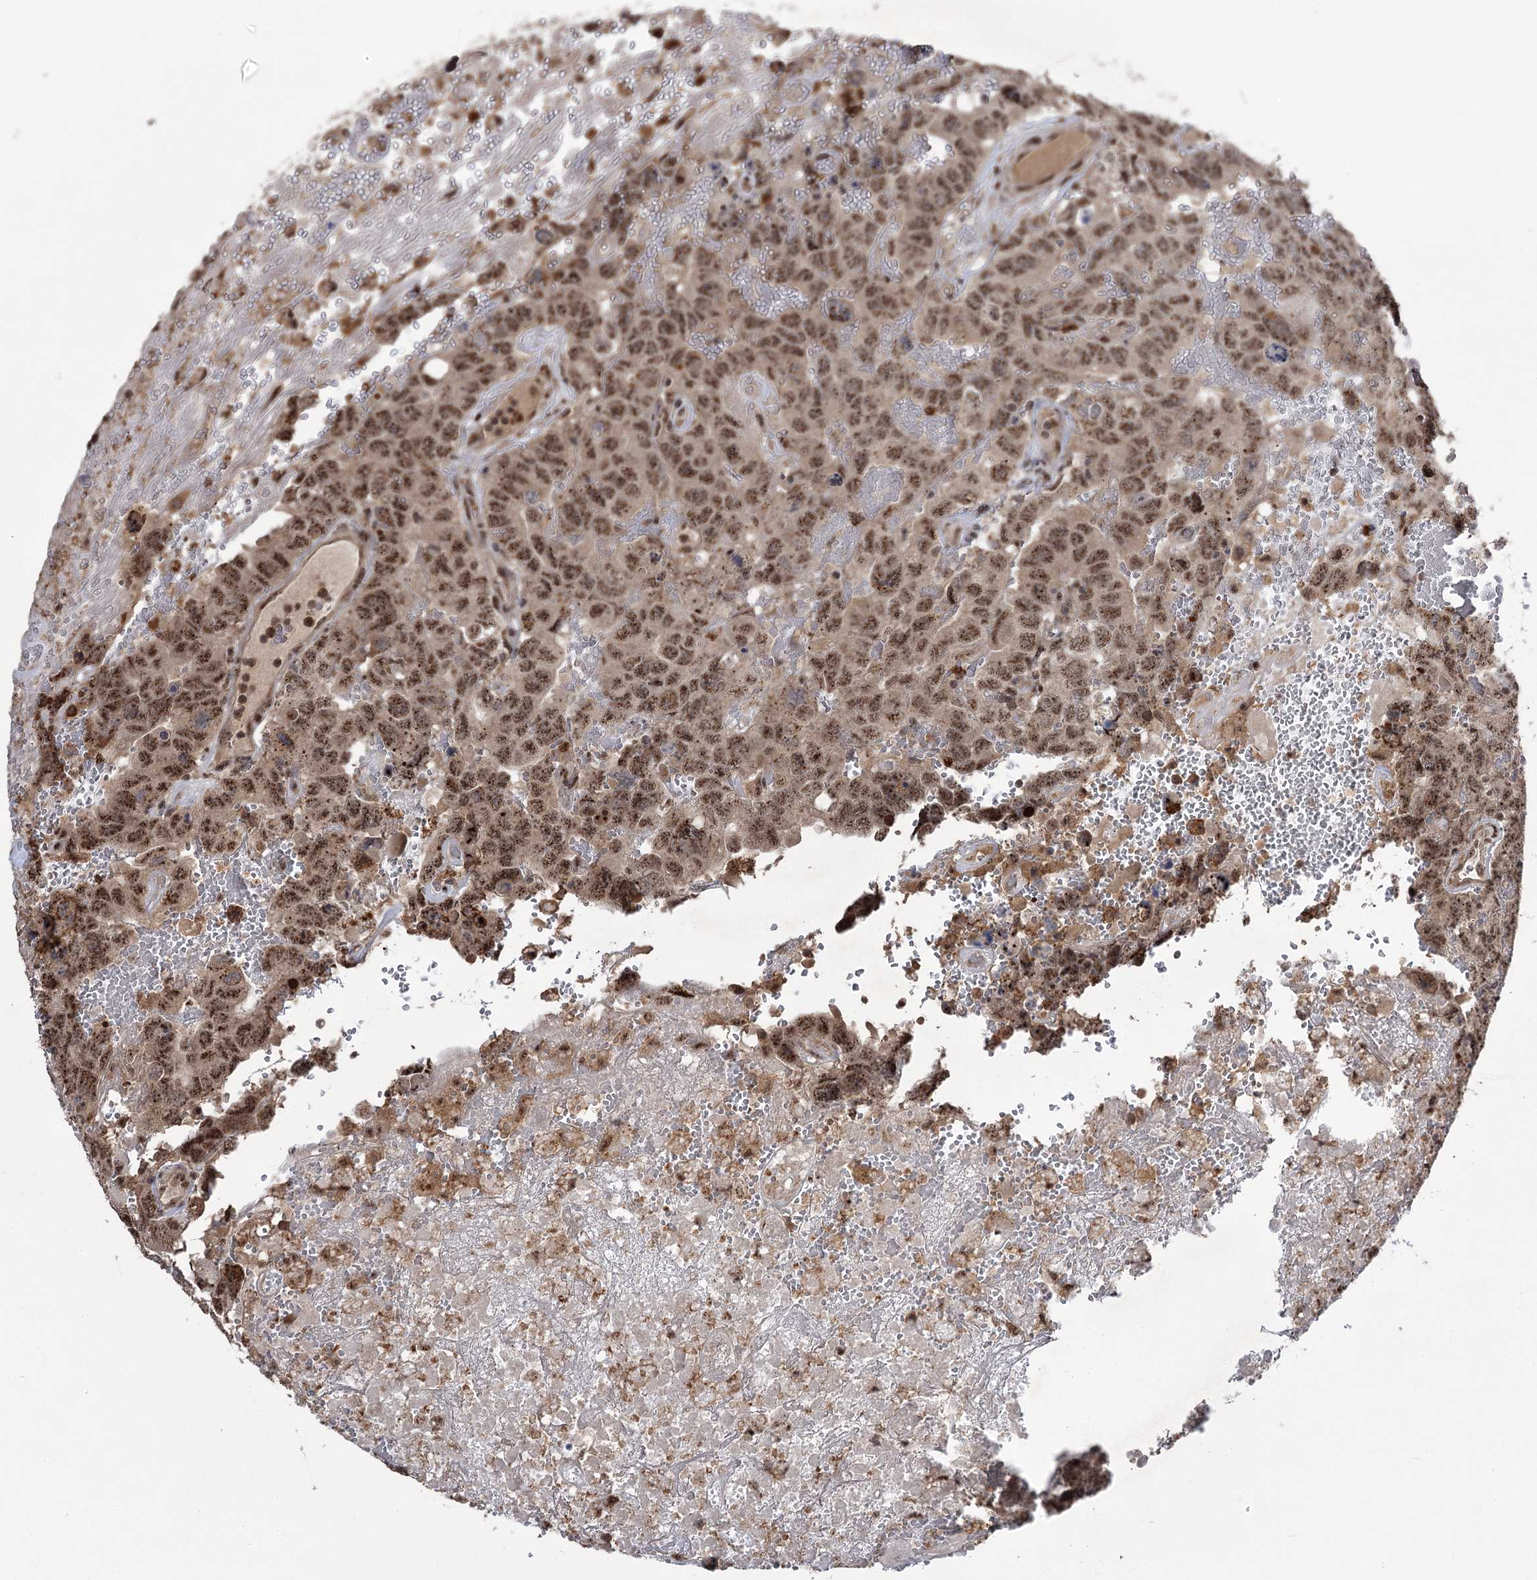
{"staining": {"intensity": "moderate", "quantity": ">75%", "location": "nuclear"}, "tissue": "testis cancer", "cell_type": "Tumor cells", "image_type": "cancer", "snomed": [{"axis": "morphology", "description": "Carcinoma, Embryonal, NOS"}, {"axis": "topography", "description": "Testis"}], "caption": "Testis cancer (embryonal carcinoma) stained with a protein marker exhibits moderate staining in tumor cells.", "gene": "PYROXD1", "patient": {"sex": "male", "age": 45}}